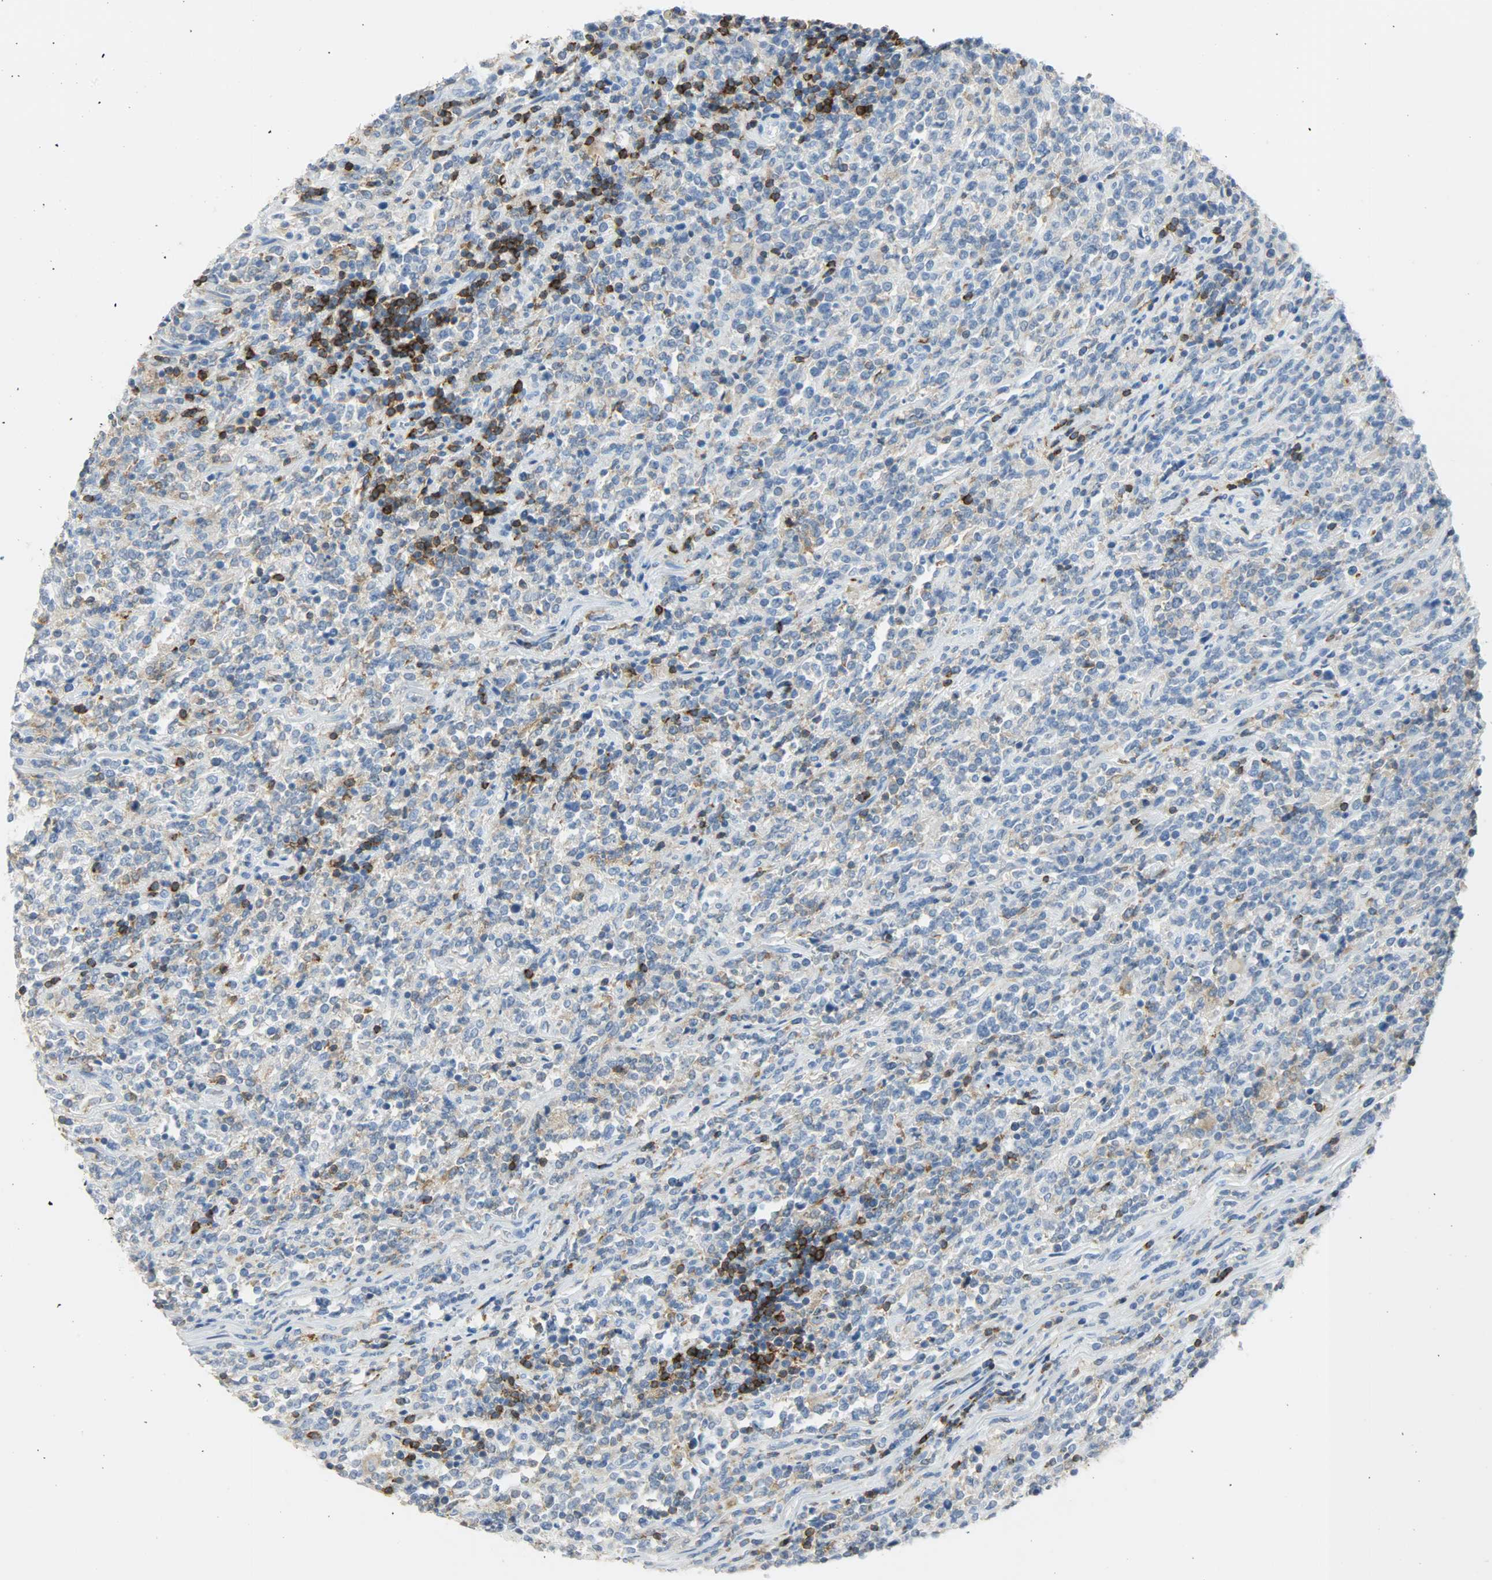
{"staining": {"intensity": "negative", "quantity": "none", "location": "none"}, "tissue": "lymphoma", "cell_type": "Tumor cells", "image_type": "cancer", "snomed": [{"axis": "morphology", "description": "Malignant lymphoma, non-Hodgkin's type, High grade"}, {"axis": "topography", "description": "Soft tissue"}], "caption": "Tumor cells show no significant protein positivity in lymphoma.", "gene": "PTPN6", "patient": {"sex": "male", "age": 18}}